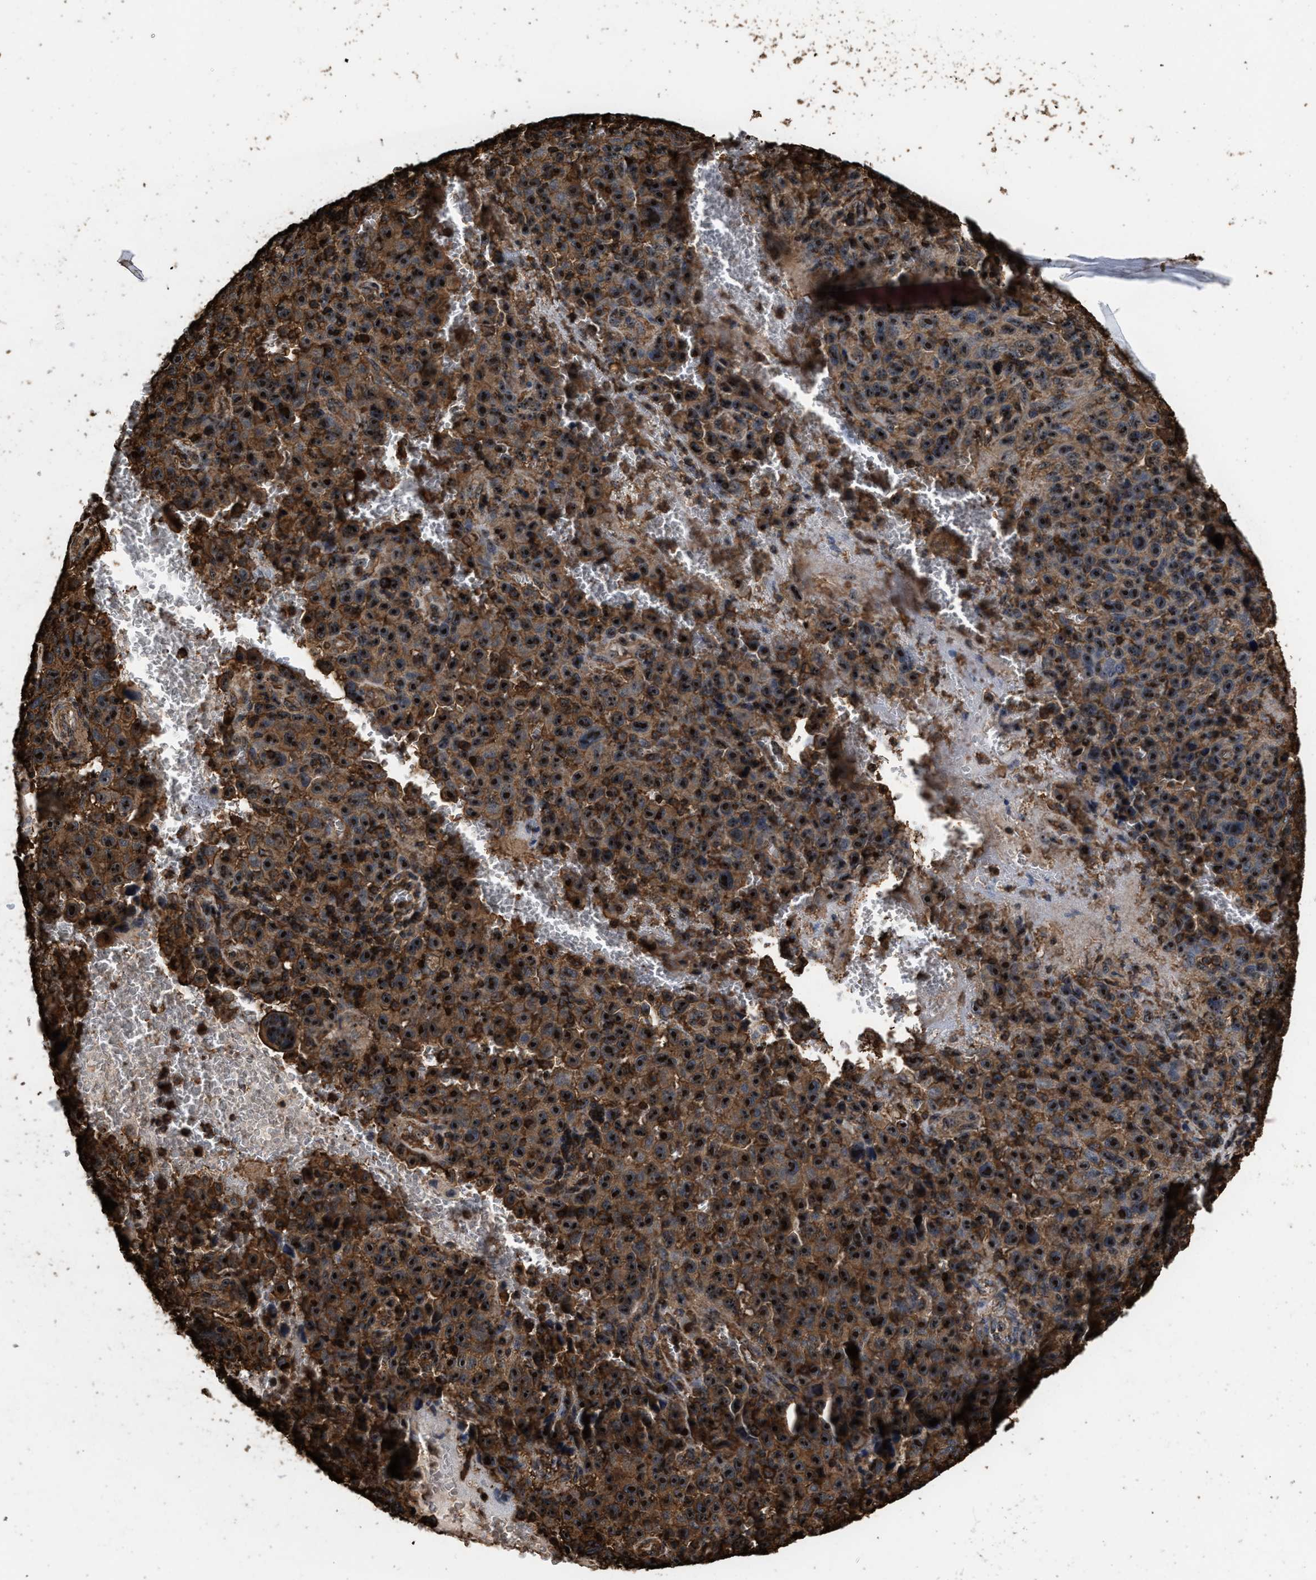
{"staining": {"intensity": "strong", "quantity": ">75%", "location": "cytoplasmic/membranous,nuclear"}, "tissue": "melanoma", "cell_type": "Tumor cells", "image_type": "cancer", "snomed": [{"axis": "morphology", "description": "Malignant melanoma, NOS"}, {"axis": "topography", "description": "Skin"}], "caption": "Immunohistochemical staining of human melanoma exhibits strong cytoplasmic/membranous and nuclear protein expression in approximately >75% of tumor cells. The staining was performed using DAB (3,3'-diaminobenzidine), with brown indicating positive protein expression. Nuclei are stained blue with hematoxylin.", "gene": "KBTBD2", "patient": {"sex": "female", "age": 82}}